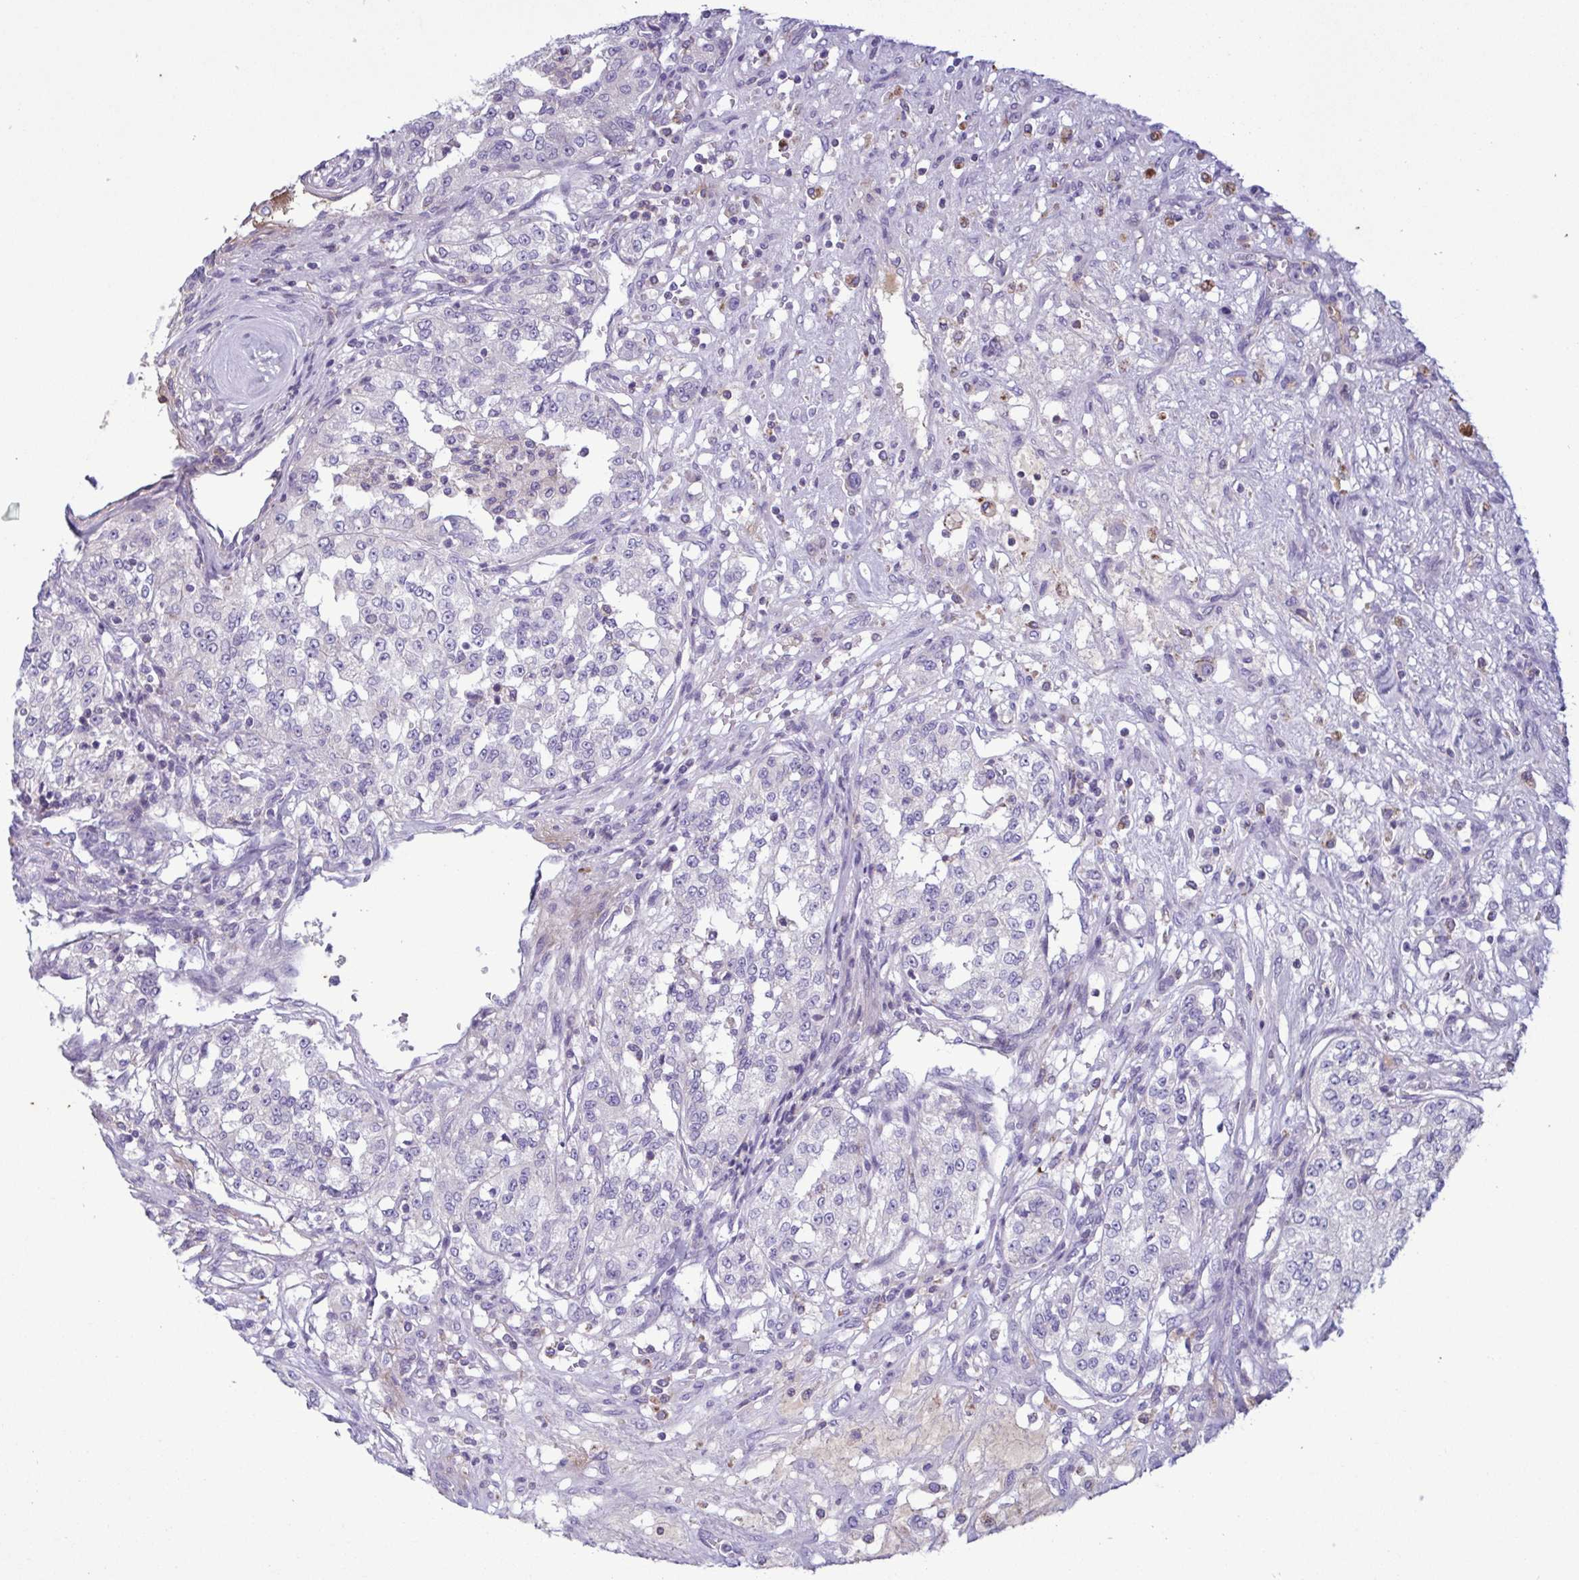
{"staining": {"intensity": "negative", "quantity": "none", "location": "none"}, "tissue": "renal cancer", "cell_type": "Tumor cells", "image_type": "cancer", "snomed": [{"axis": "morphology", "description": "Adenocarcinoma, NOS"}, {"axis": "topography", "description": "Kidney"}], "caption": "Image shows no protein expression in tumor cells of adenocarcinoma (renal) tissue.", "gene": "F13B", "patient": {"sex": "female", "age": 63}}